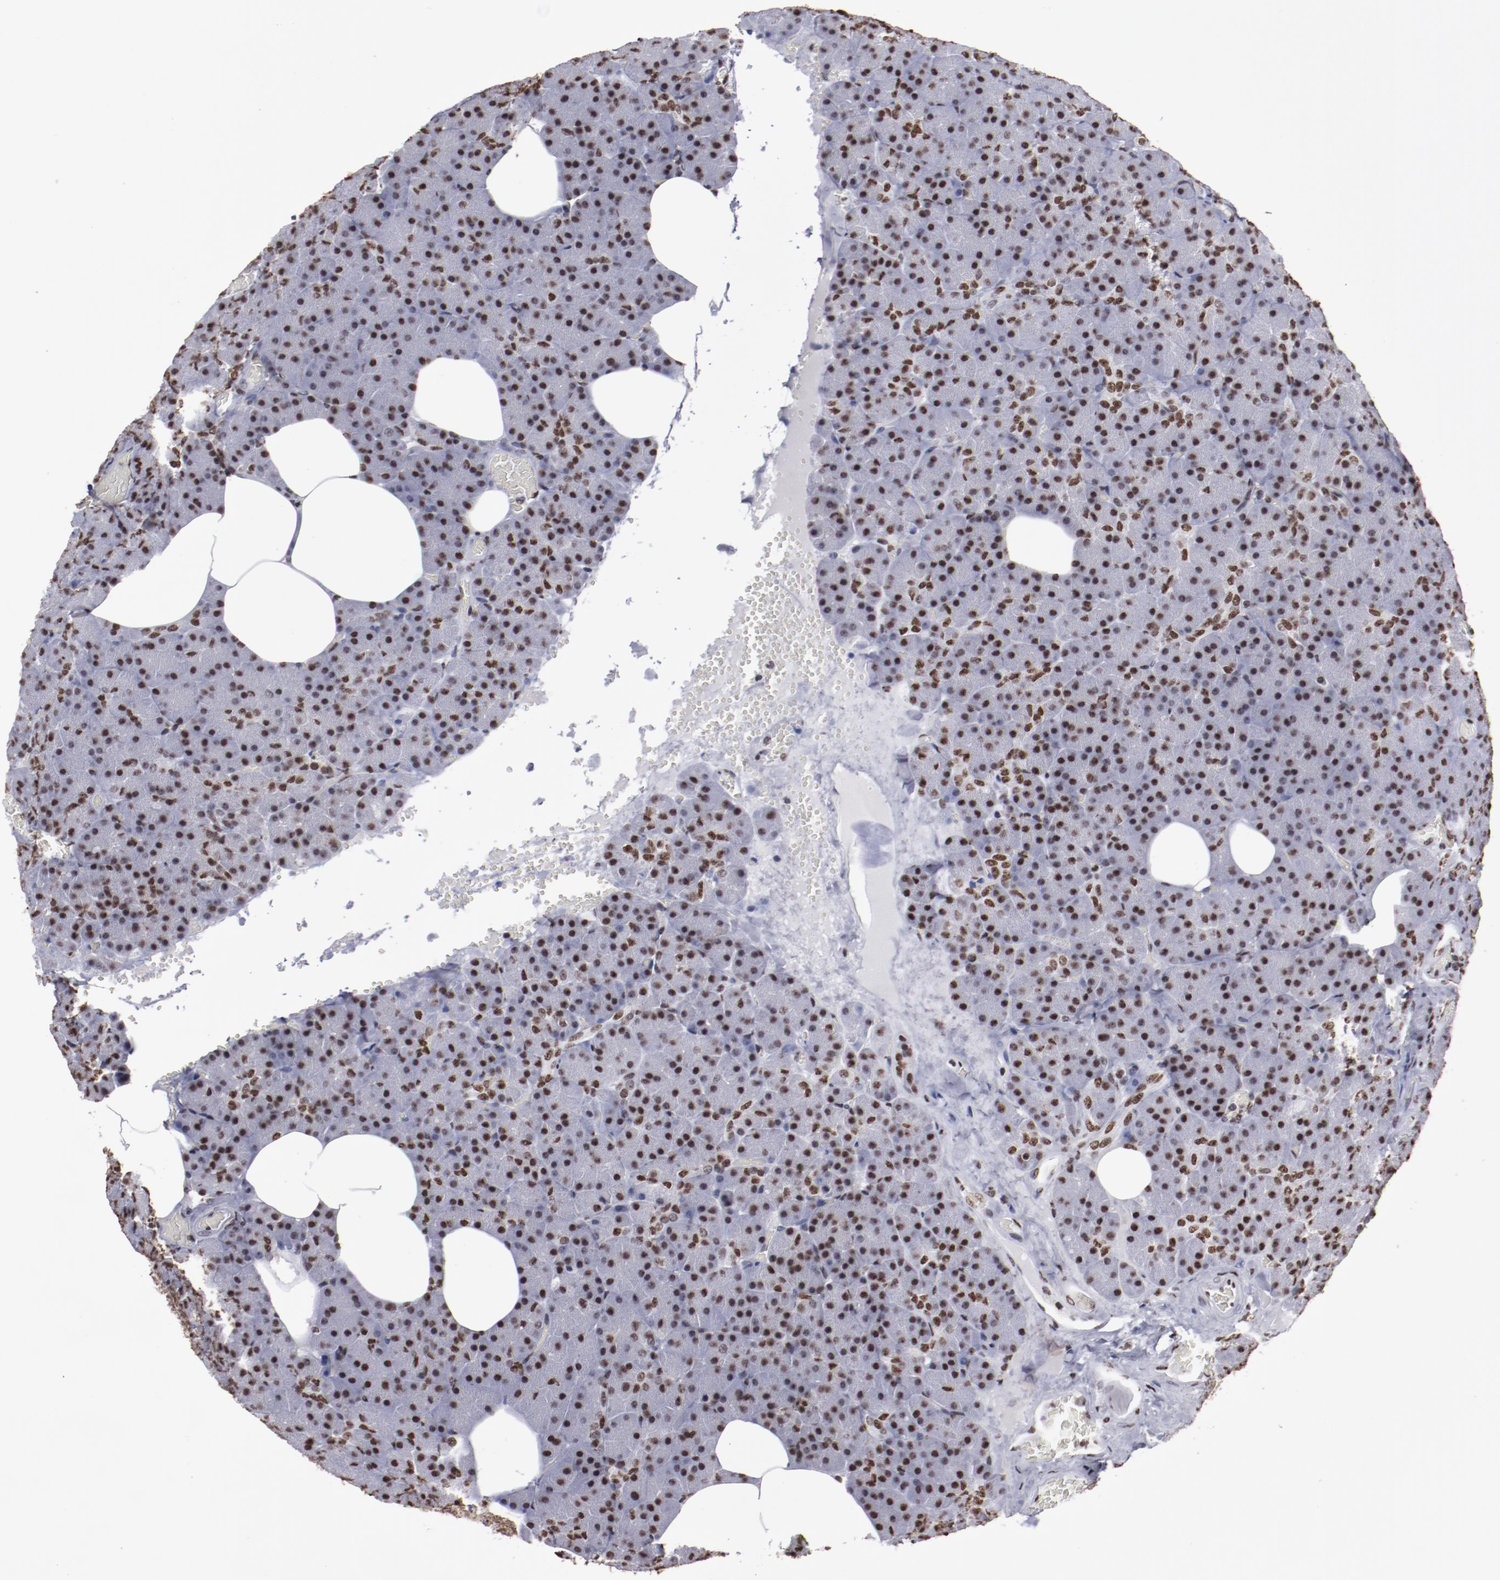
{"staining": {"intensity": "moderate", "quantity": ">75%", "location": "nuclear"}, "tissue": "carcinoid", "cell_type": "Tumor cells", "image_type": "cancer", "snomed": [{"axis": "morphology", "description": "Normal tissue, NOS"}, {"axis": "morphology", "description": "Carcinoid, malignant, NOS"}, {"axis": "topography", "description": "Pancreas"}], "caption": "Protein expression analysis of carcinoid (malignant) shows moderate nuclear positivity in about >75% of tumor cells. Nuclei are stained in blue.", "gene": "HNRNPA2B1", "patient": {"sex": "female", "age": 35}}